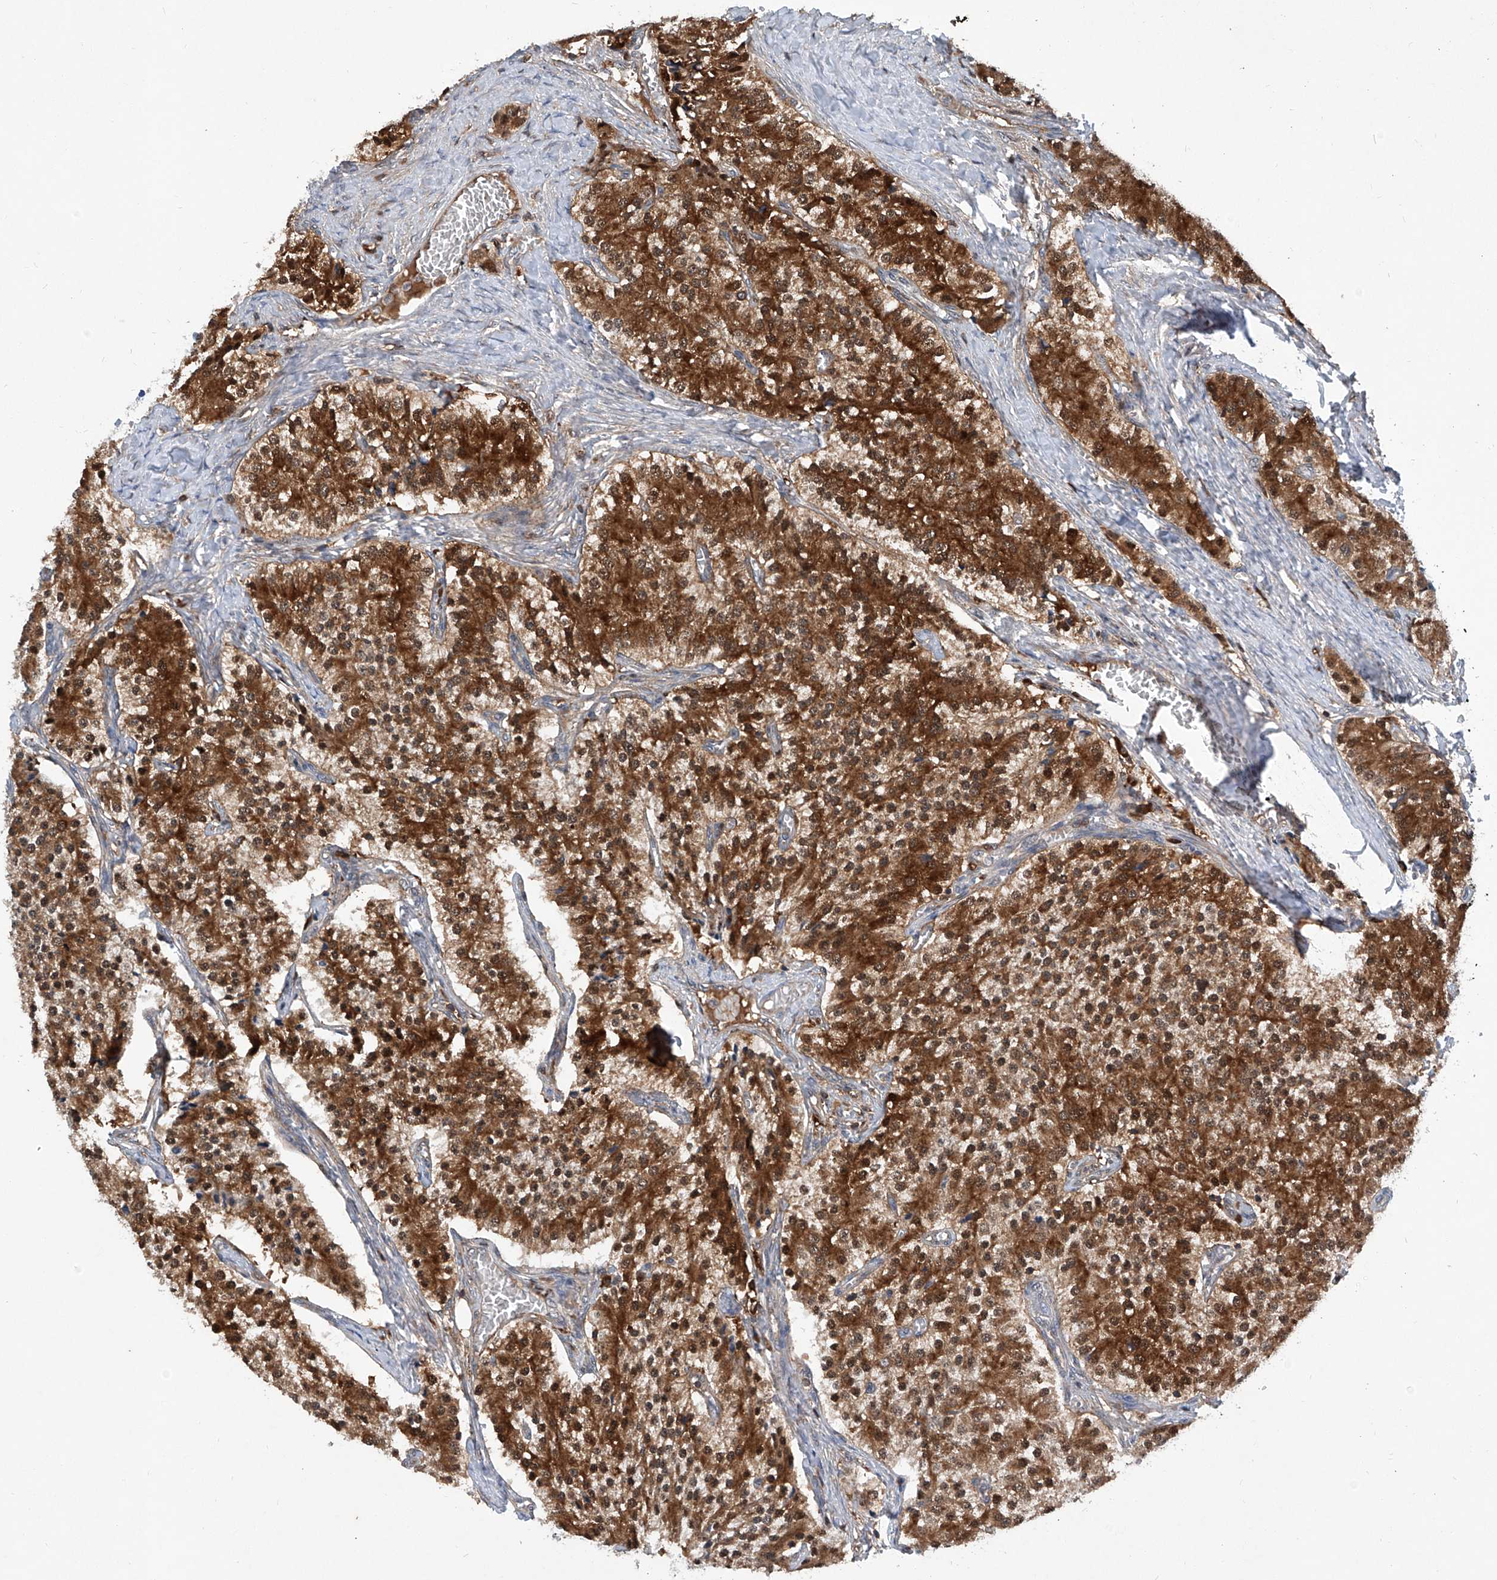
{"staining": {"intensity": "strong", "quantity": ">75%", "location": "cytoplasmic/membranous,nuclear"}, "tissue": "carcinoid", "cell_type": "Tumor cells", "image_type": "cancer", "snomed": [{"axis": "morphology", "description": "Carcinoid, malignant, NOS"}, {"axis": "topography", "description": "Colon"}], "caption": "A brown stain labels strong cytoplasmic/membranous and nuclear staining of a protein in human carcinoid tumor cells.", "gene": "ASCC3", "patient": {"sex": "female", "age": 52}}